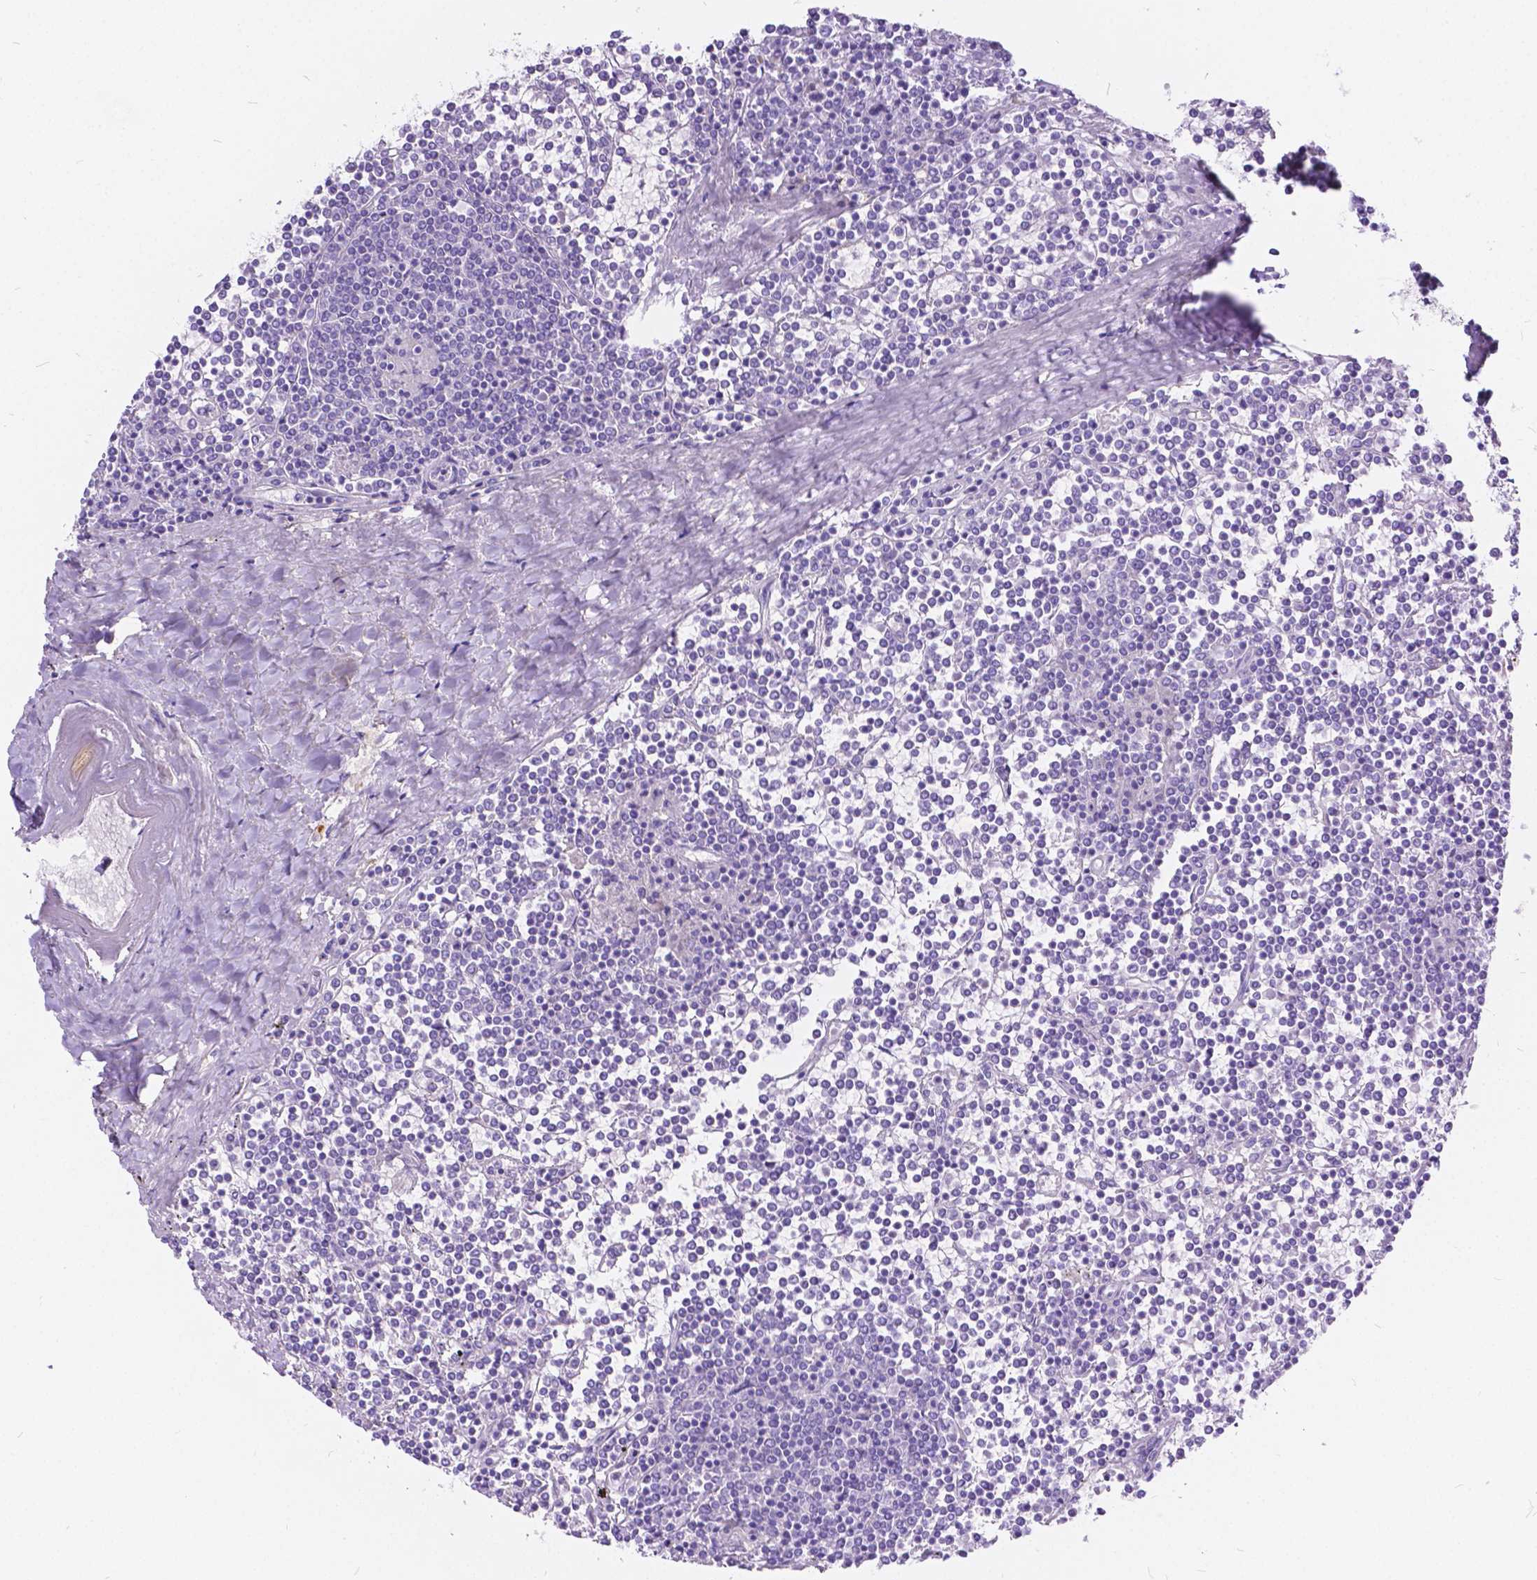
{"staining": {"intensity": "negative", "quantity": "none", "location": "none"}, "tissue": "lymphoma", "cell_type": "Tumor cells", "image_type": "cancer", "snomed": [{"axis": "morphology", "description": "Malignant lymphoma, non-Hodgkin's type, Low grade"}, {"axis": "topography", "description": "Spleen"}], "caption": "There is no significant positivity in tumor cells of malignant lymphoma, non-Hodgkin's type (low-grade).", "gene": "CHRM1", "patient": {"sex": "female", "age": 19}}